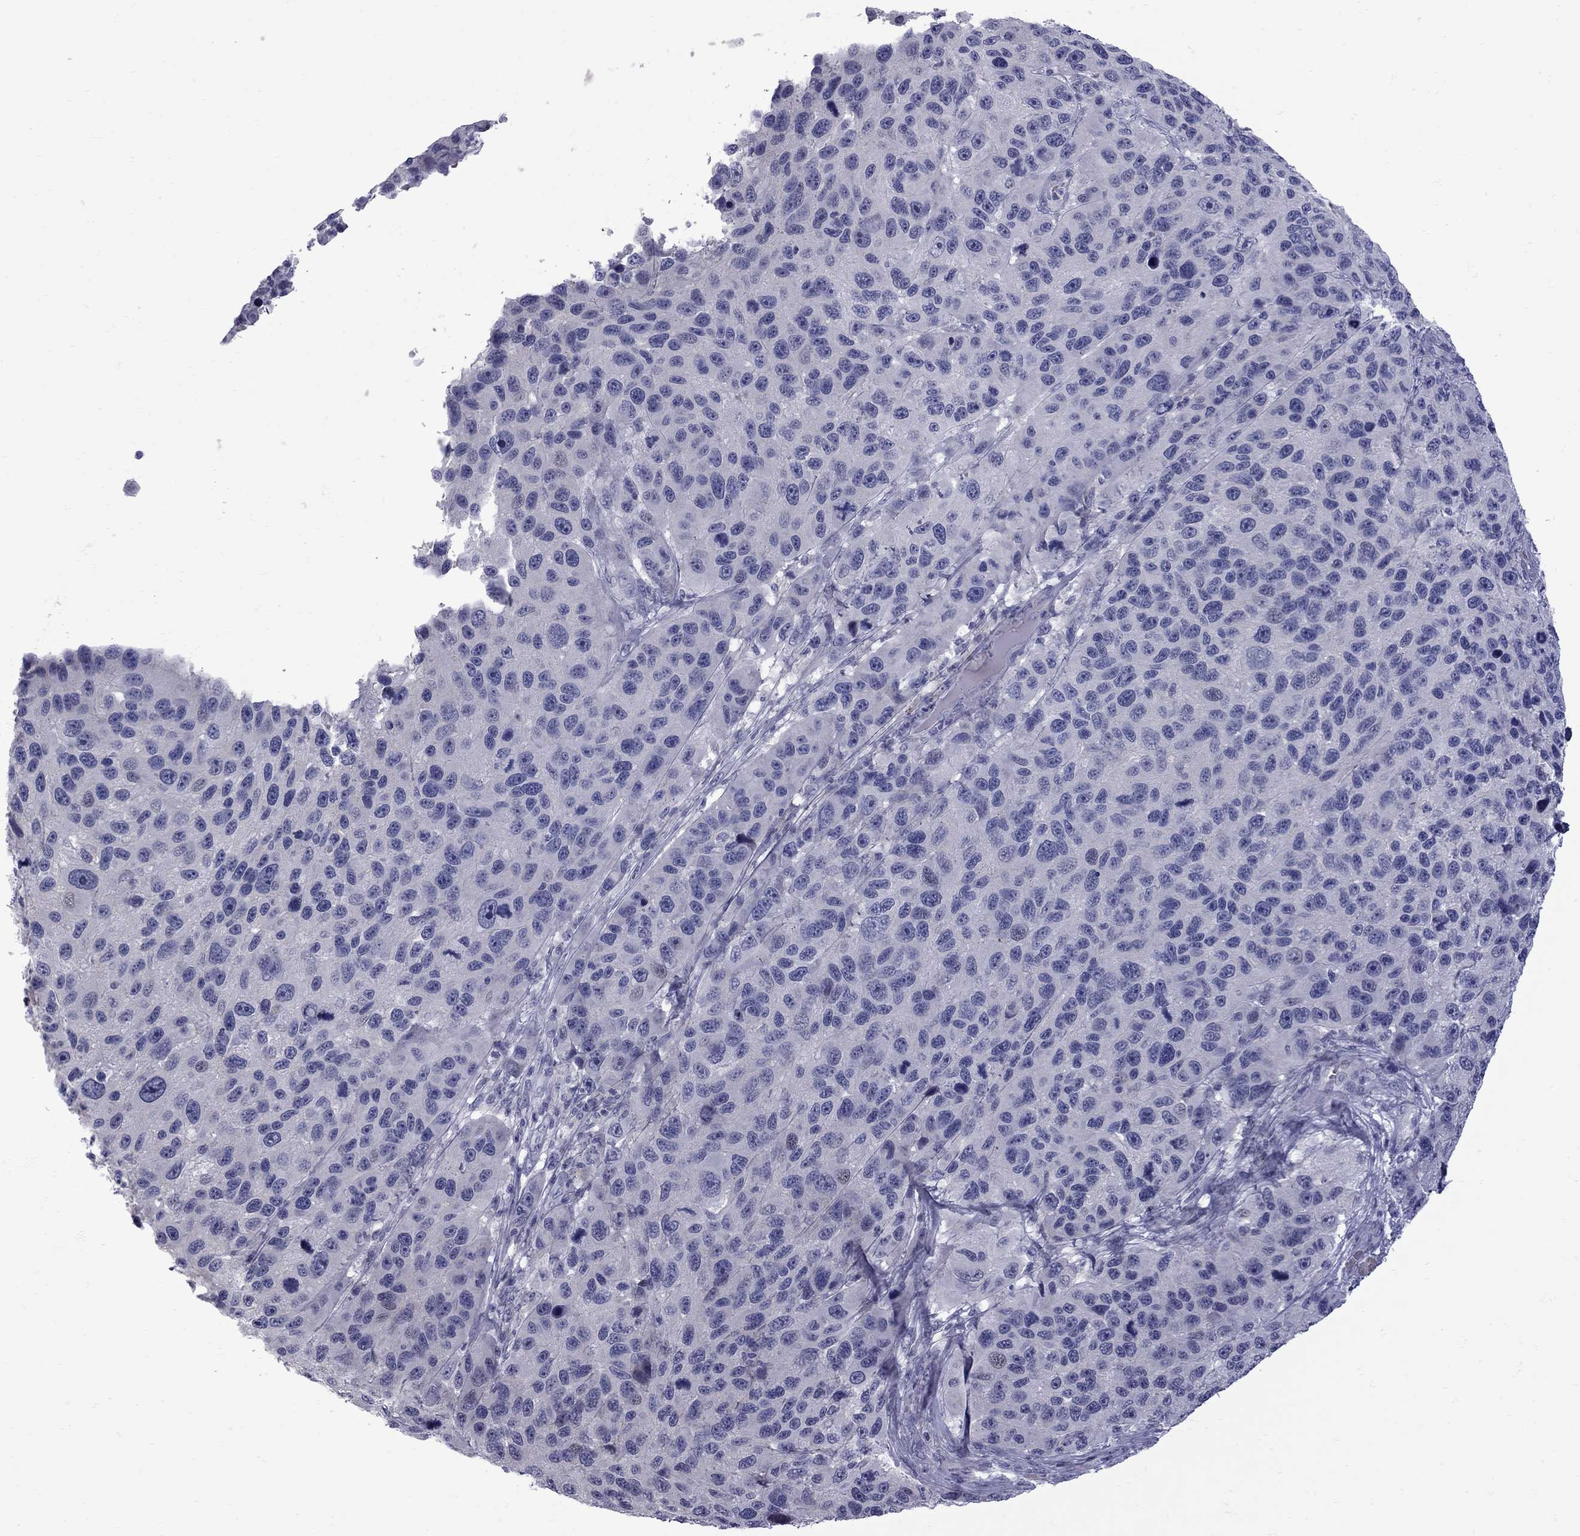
{"staining": {"intensity": "negative", "quantity": "none", "location": "none"}, "tissue": "melanoma", "cell_type": "Tumor cells", "image_type": "cancer", "snomed": [{"axis": "morphology", "description": "Malignant melanoma, NOS"}, {"axis": "topography", "description": "Skin"}], "caption": "Immunohistochemistry micrograph of neoplastic tissue: melanoma stained with DAB (3,3'-diaminobenzidine) displays no significant protein expression in tumor cells. The staining is performed using DAB (3,3'-diaminobenzidine) brown chromogen with nuclei counter-stained in using hematoxylin.", "gene": "NRARP", "patient": {"sex": "male", "age": 53}}